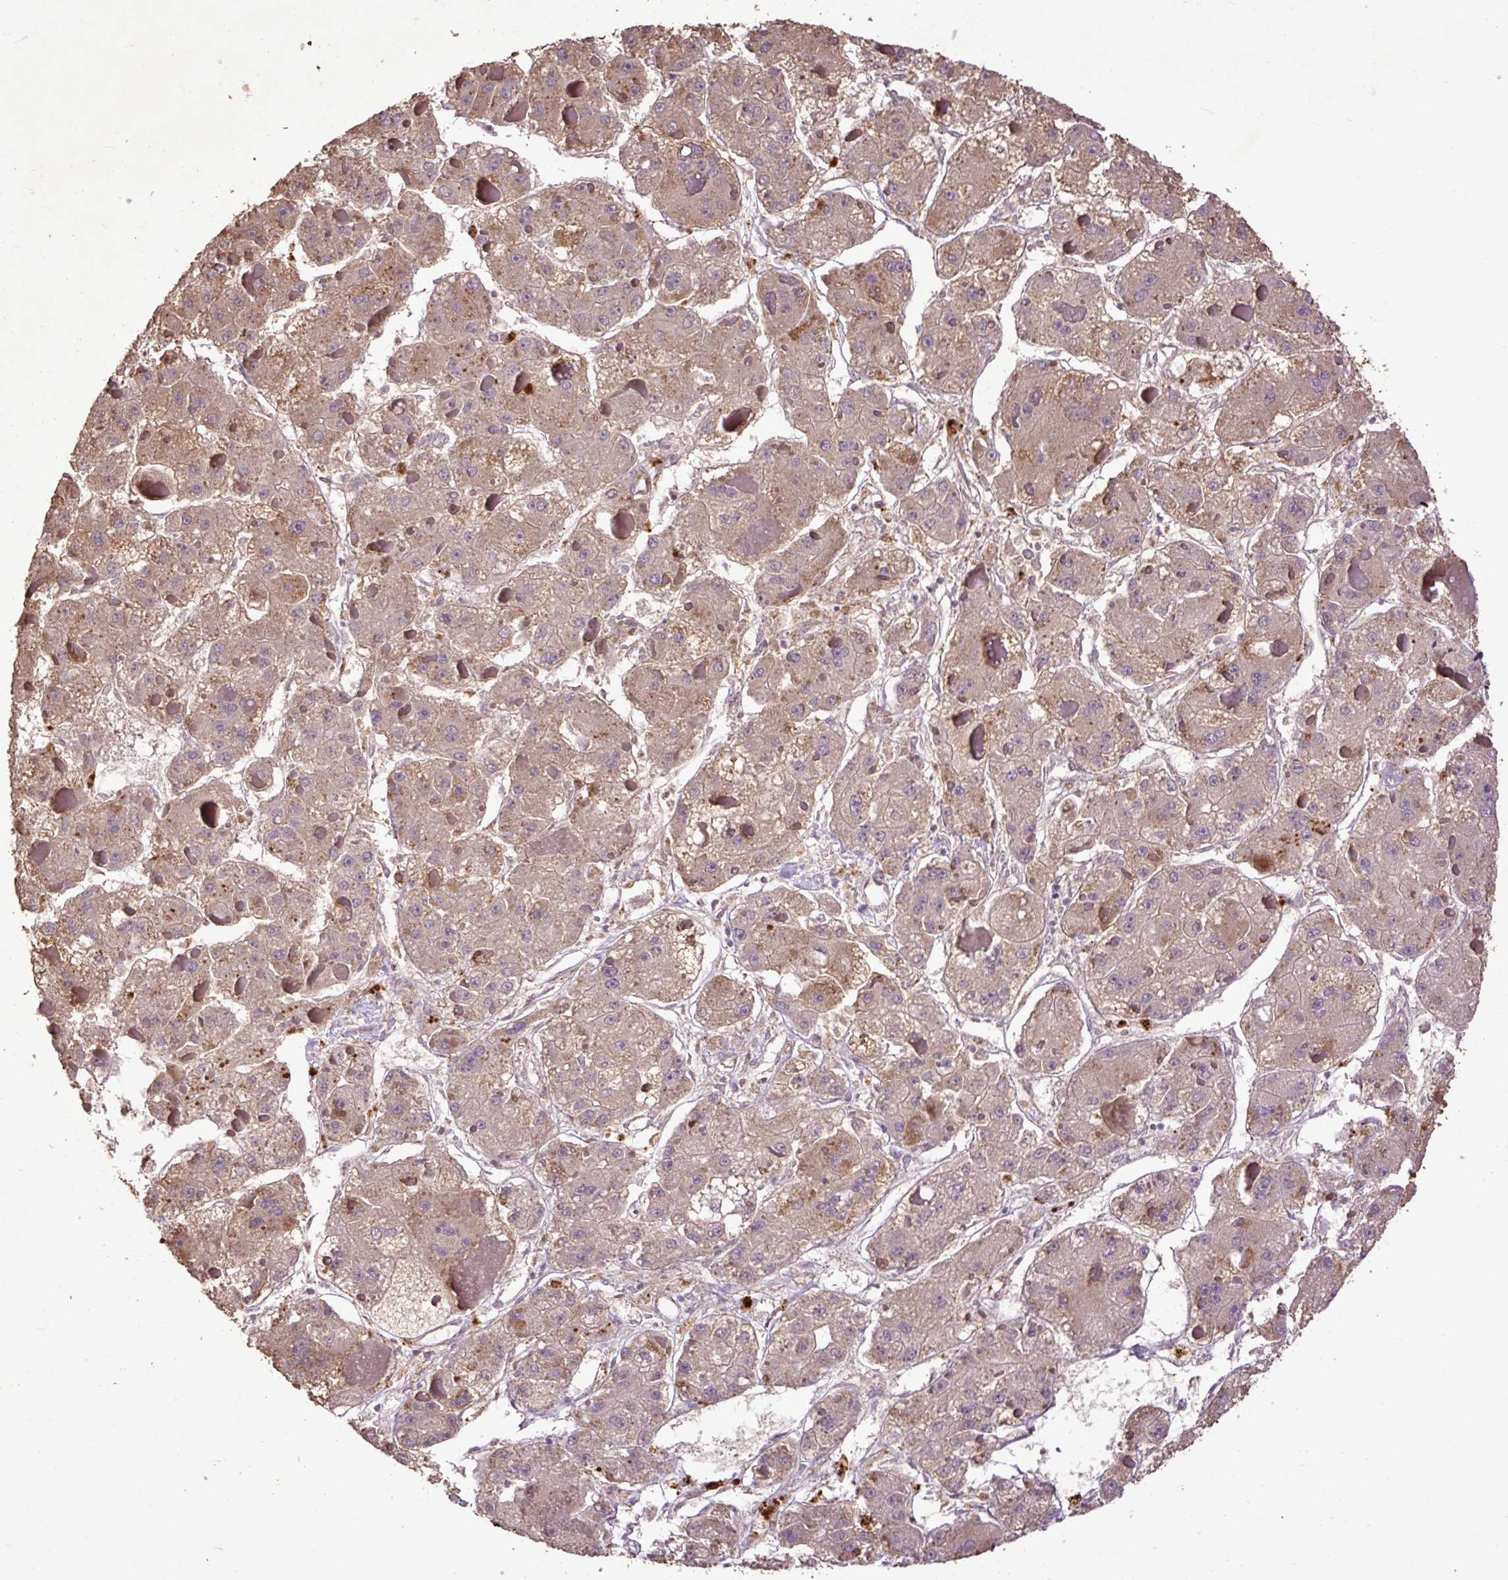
{"staining": {"intensity": "weak", "quantity": ">75%", "location": "cytoplasmic/membranous"}, "tissue": "liver cancer", "cell_type": "Tumor cells", "image_type": "cancer", "snomed": [{"axis": "morphology", "description": "Carcinoma, Hepatocellular, NOS"}, {"axis": "topography", "description": "Liver"}], "caption": "Protein staining by IHC exhibits weak cytoplasmic/membranous positivity in approximately >75% of tumor cells in hepatocellular carcinoma (liver). (DAB (3,3'-diaminobenzidine) IHC, brown staining for protein, blue staining for nuclei).", "gene": "LRTM2", "patient": {"sex": "female", "age": 73}}